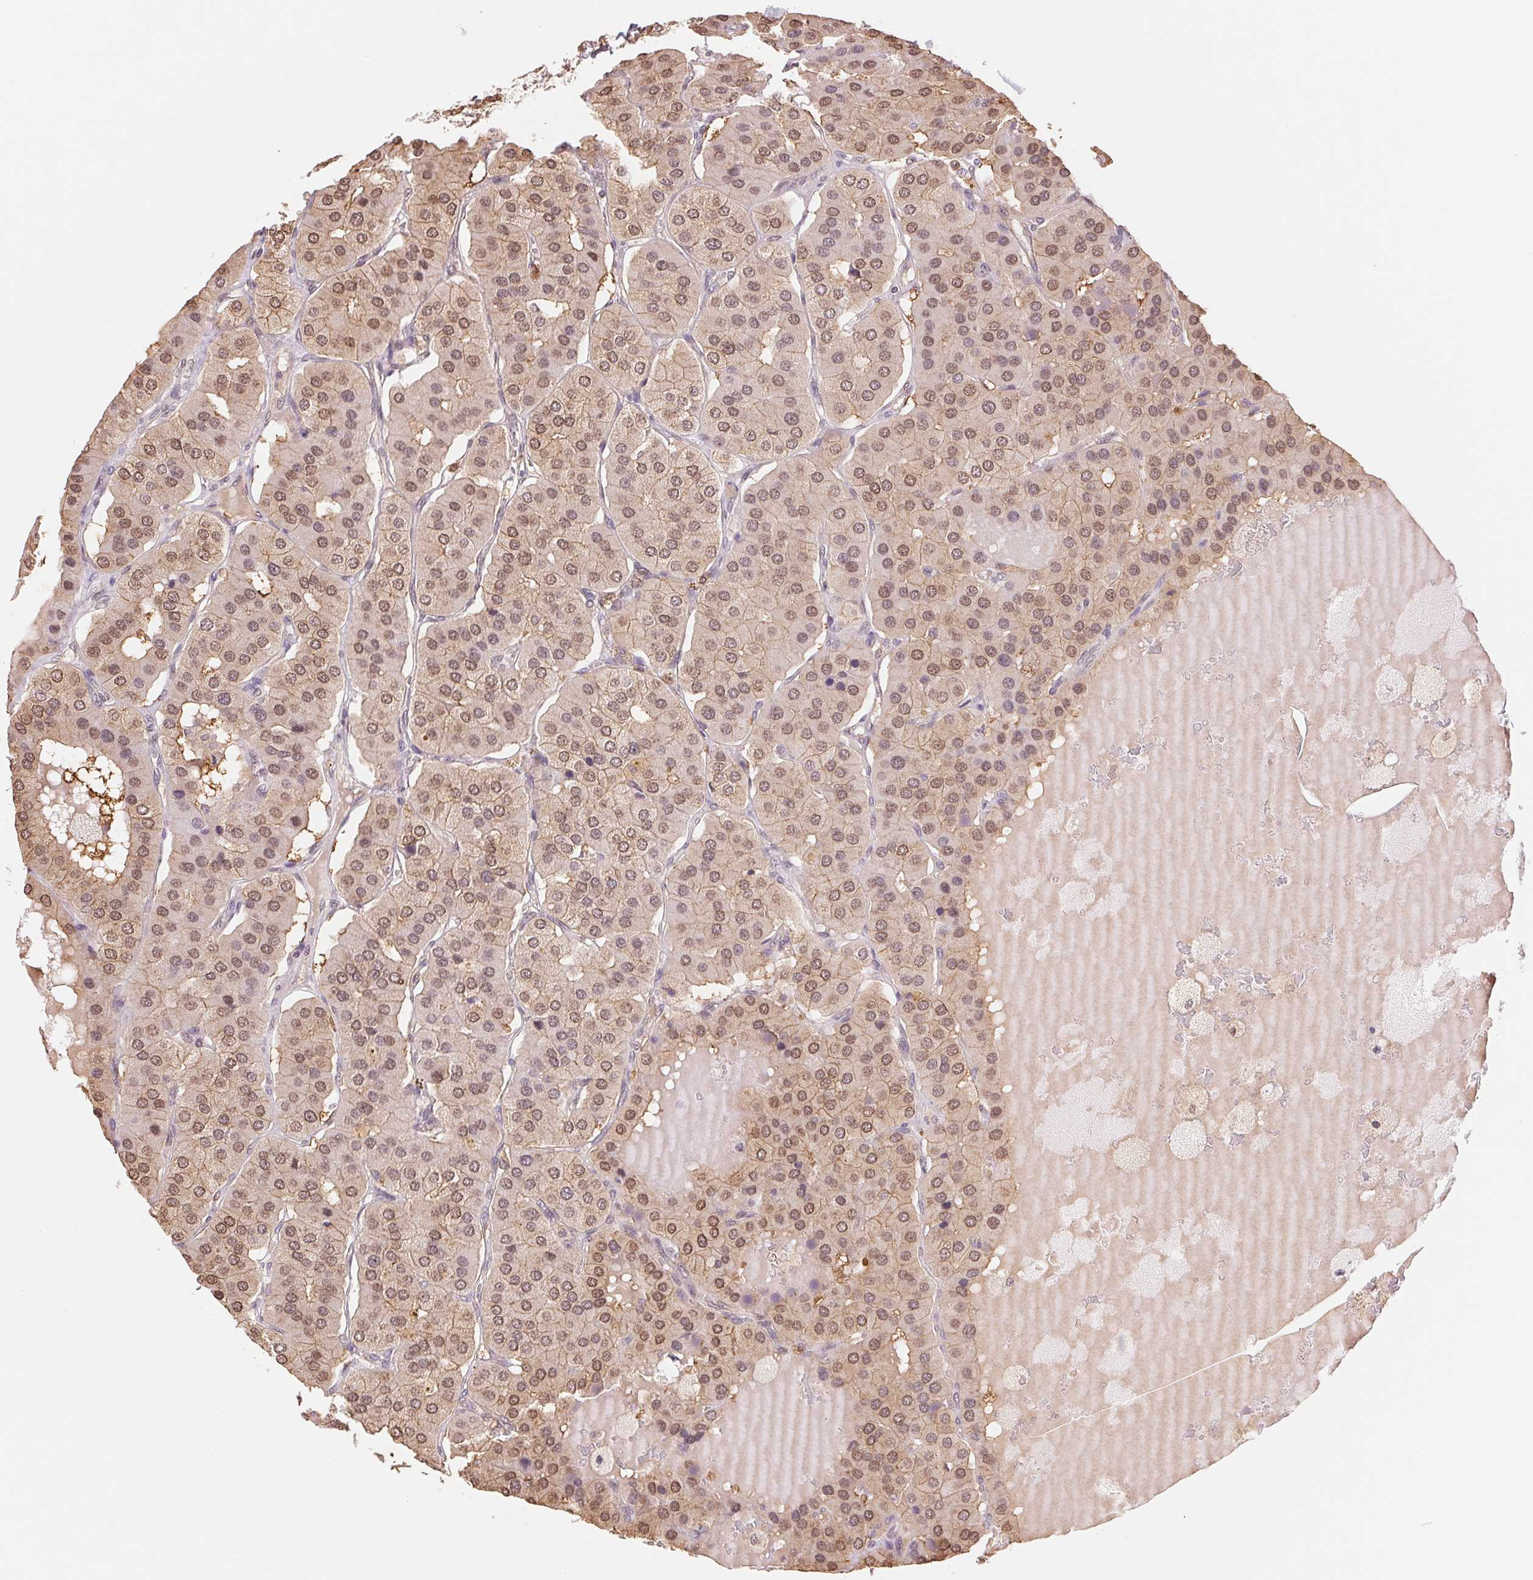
{"staining": {"intensity": "weak", "quantity": ">75%", "location": "cytoplasmic/membranous,nuclear"}, "tissue": "parathyroid gland", "cell_type": "Glandular cells", "image_type": "normal", "snomed": [{"axis": "morphology", "description": "Normal tissue, NOS"}, {"axis": "morphology", "description": "Adenoma, NOS"}, {"axis": "topography", "description": "Parathyroid gland"}], "caption": "Immunohistochemistry photomicrograph of normal parathyroid gland: parathyroid gland stained using IHC reveals low levels of weak protein expression localized specifically in the cytoplasmic/membranous,nuclear of glandular cells, appearing as a cytoplasmic/membranous,nuclear brown color.", "gene": "CDC123", "patient": {"sex": "female", "age": 86}}